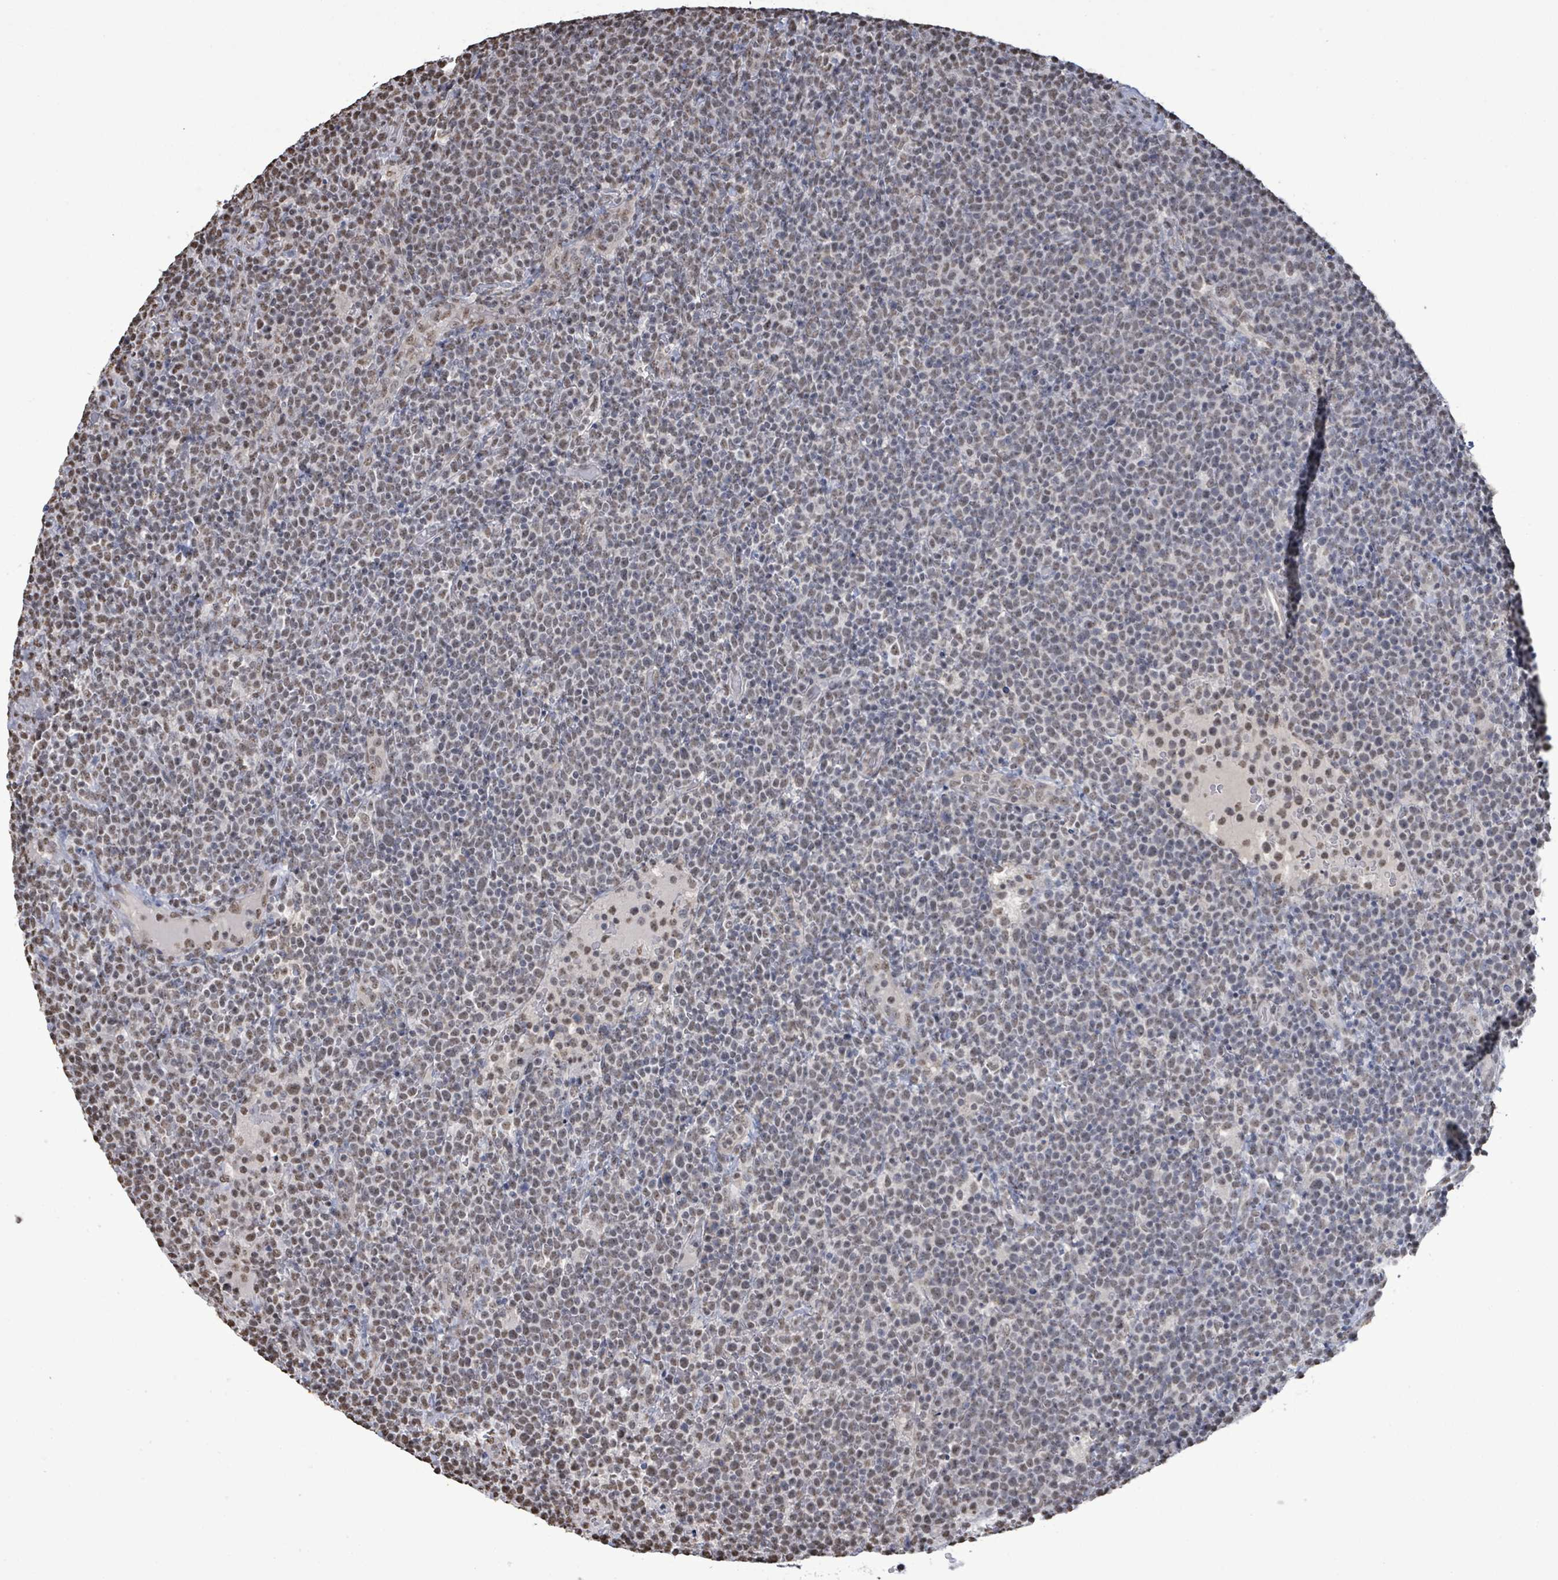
{"staining": {"intensity": "weak", "quantity": "25%-75%", "location": "nuclear"}, "tissue": "lymphoma", "cell_type": "Tumor cells", "image_type": "cancer", "snomed": [{"axis": "morphology", "description": "Malignant lymphoma, non-Hodgkin's type, High grade"}, {"axis": "topography", "description": "Lymph node"}], "caption": "The histopathology image displays immunohistochemical staining of lymphoma. There is weak nuclear positivity is present in about 25%-75% of tumor cells. The protein of interest is stained brown, and the nuclei are stained in blue (DAB (3,3'-diaminobenzidine) IHC with brightfield microscopy, high magnification).", "gene": "SAMD14", "patient": {"sex": "male", "age": 61}}